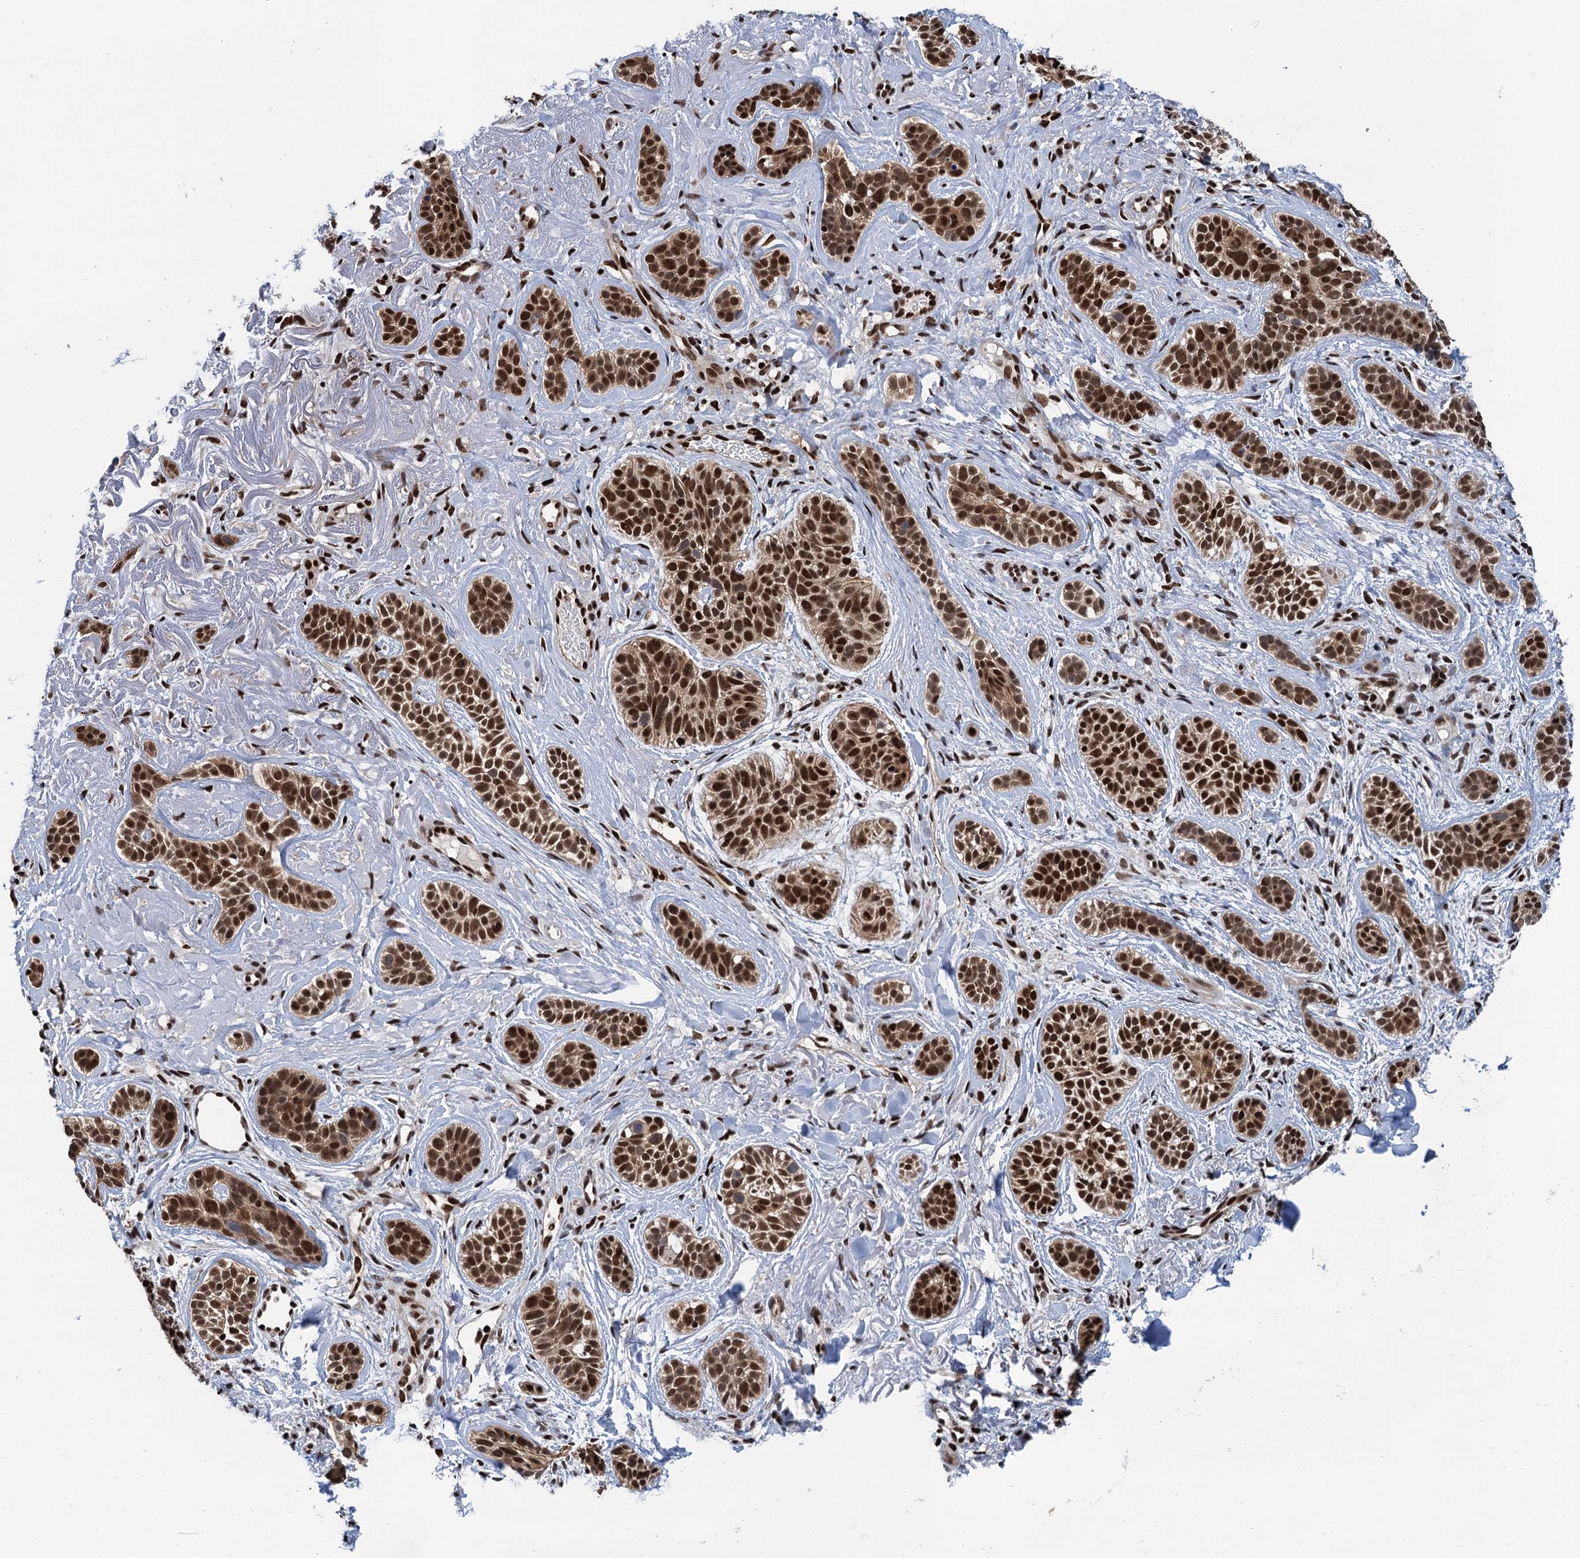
{"staining": {"intensity": "strong", "quantity": ">75%", "location": "nuclear"}, "tissue": "skin cancer", "cell_type": "Tumor cells", "image_type": "cancer", "snomed": [{"axis": "morphology", "description": "Basal cell carcinoma"}, {"axis": "topography", "description": "Skin"}], "caption": "Human basal cell carcinoma (skin) stained with a brown dye reveals strong nuclear positive positivity in about >75% of tumor cells.", "gene": "PPP4R1", "patient": {"sex": "male", "age": 71}}